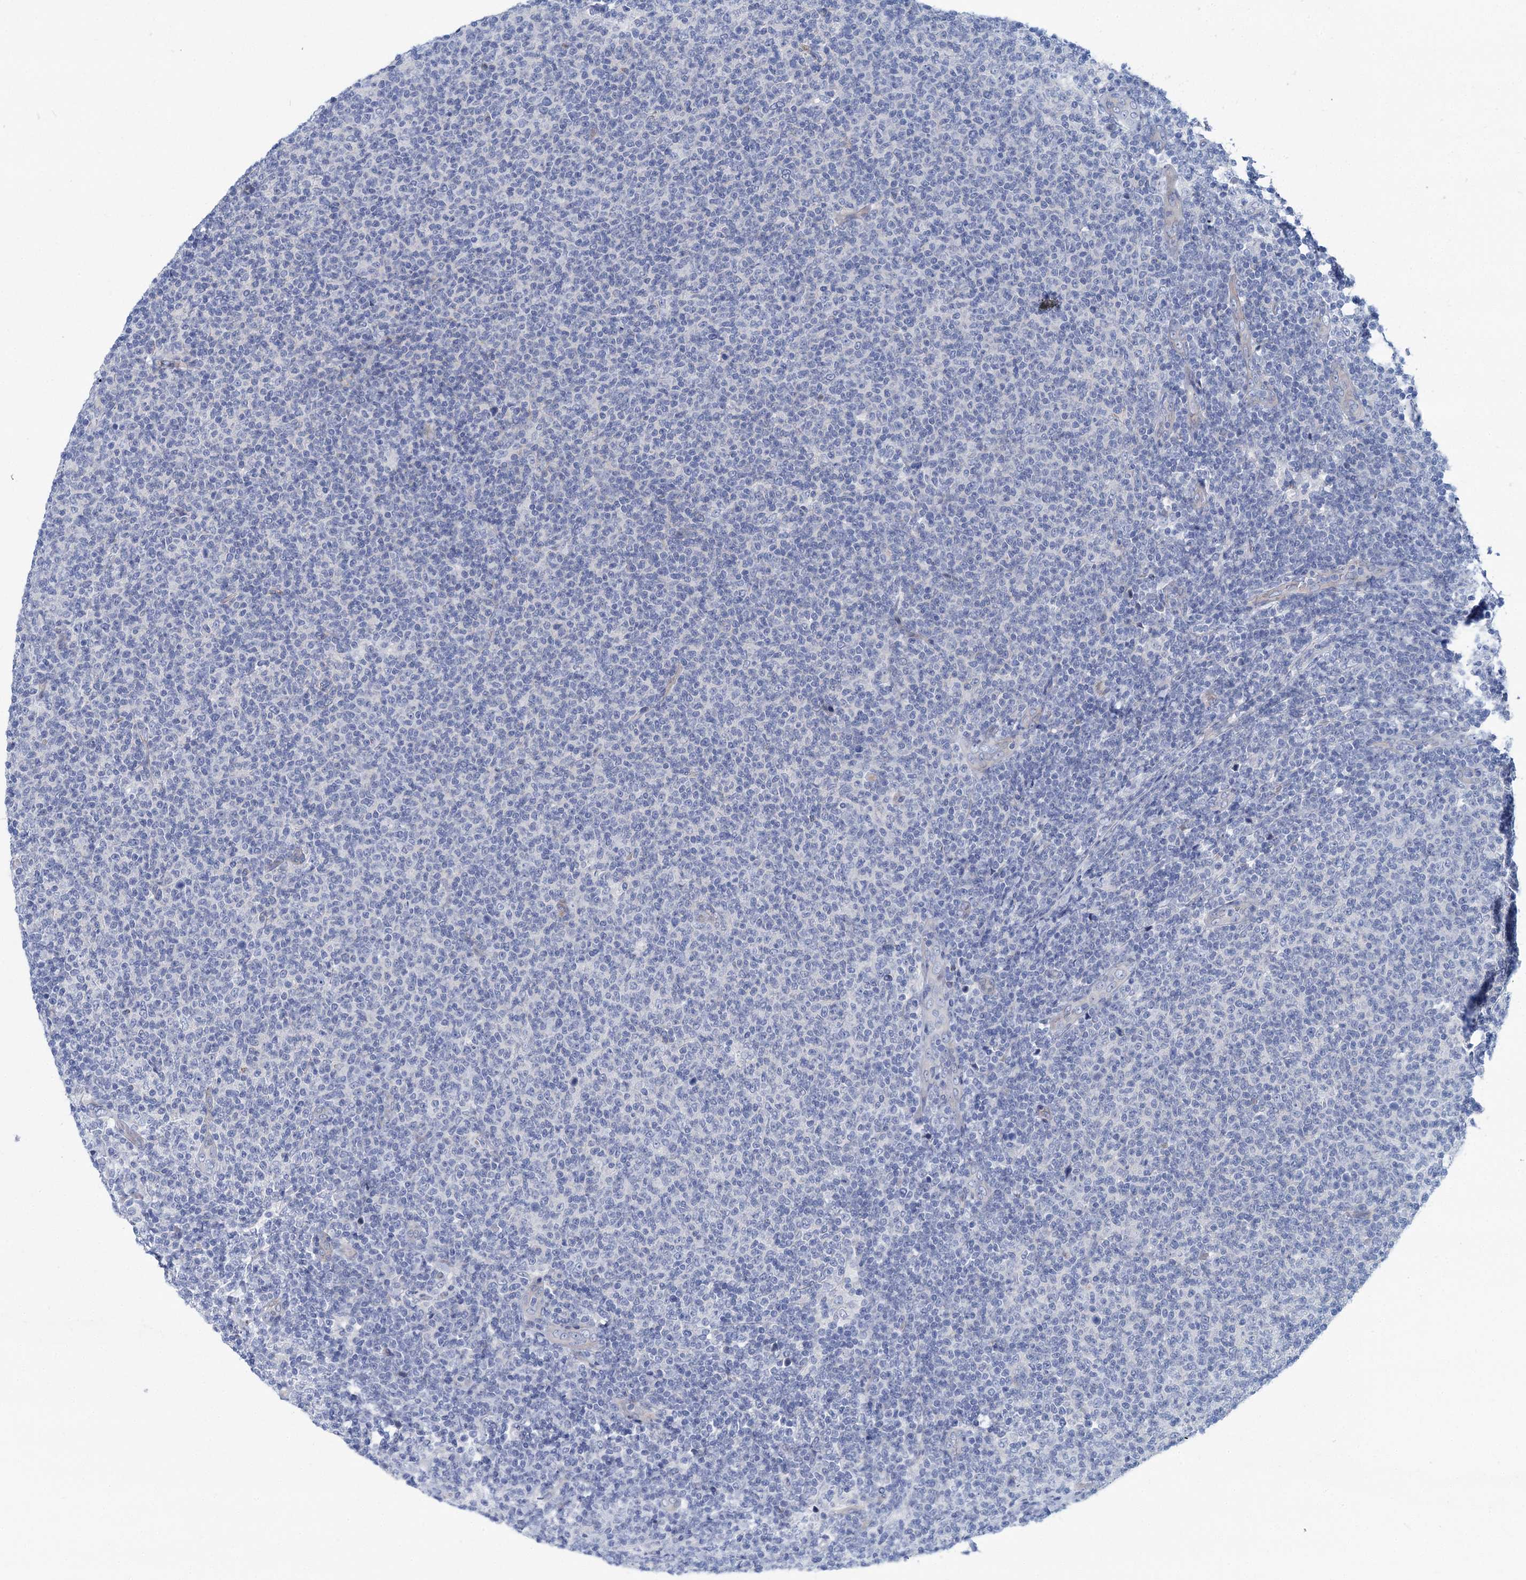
{"staining": {"intensity": "negative", "quantity": "none", "location": "none"}, "tissue": "lymphoma", "cell_type": "Tumor cells", "image_type": "cancer", "snomed": [{"axis": "morphology", "description": "Malignant lymphoma, non-Hodgkin's type, Low grade"}, {"axis": "topography", "description": "Lymph node"}], "caption": "This is a micrograph of immunohistochemistry (IHC) staining of lymphoma, which shows no positivity in tumor cells.", "gene": "CHDH", "patient": {"sex": "male", "age": 66}}